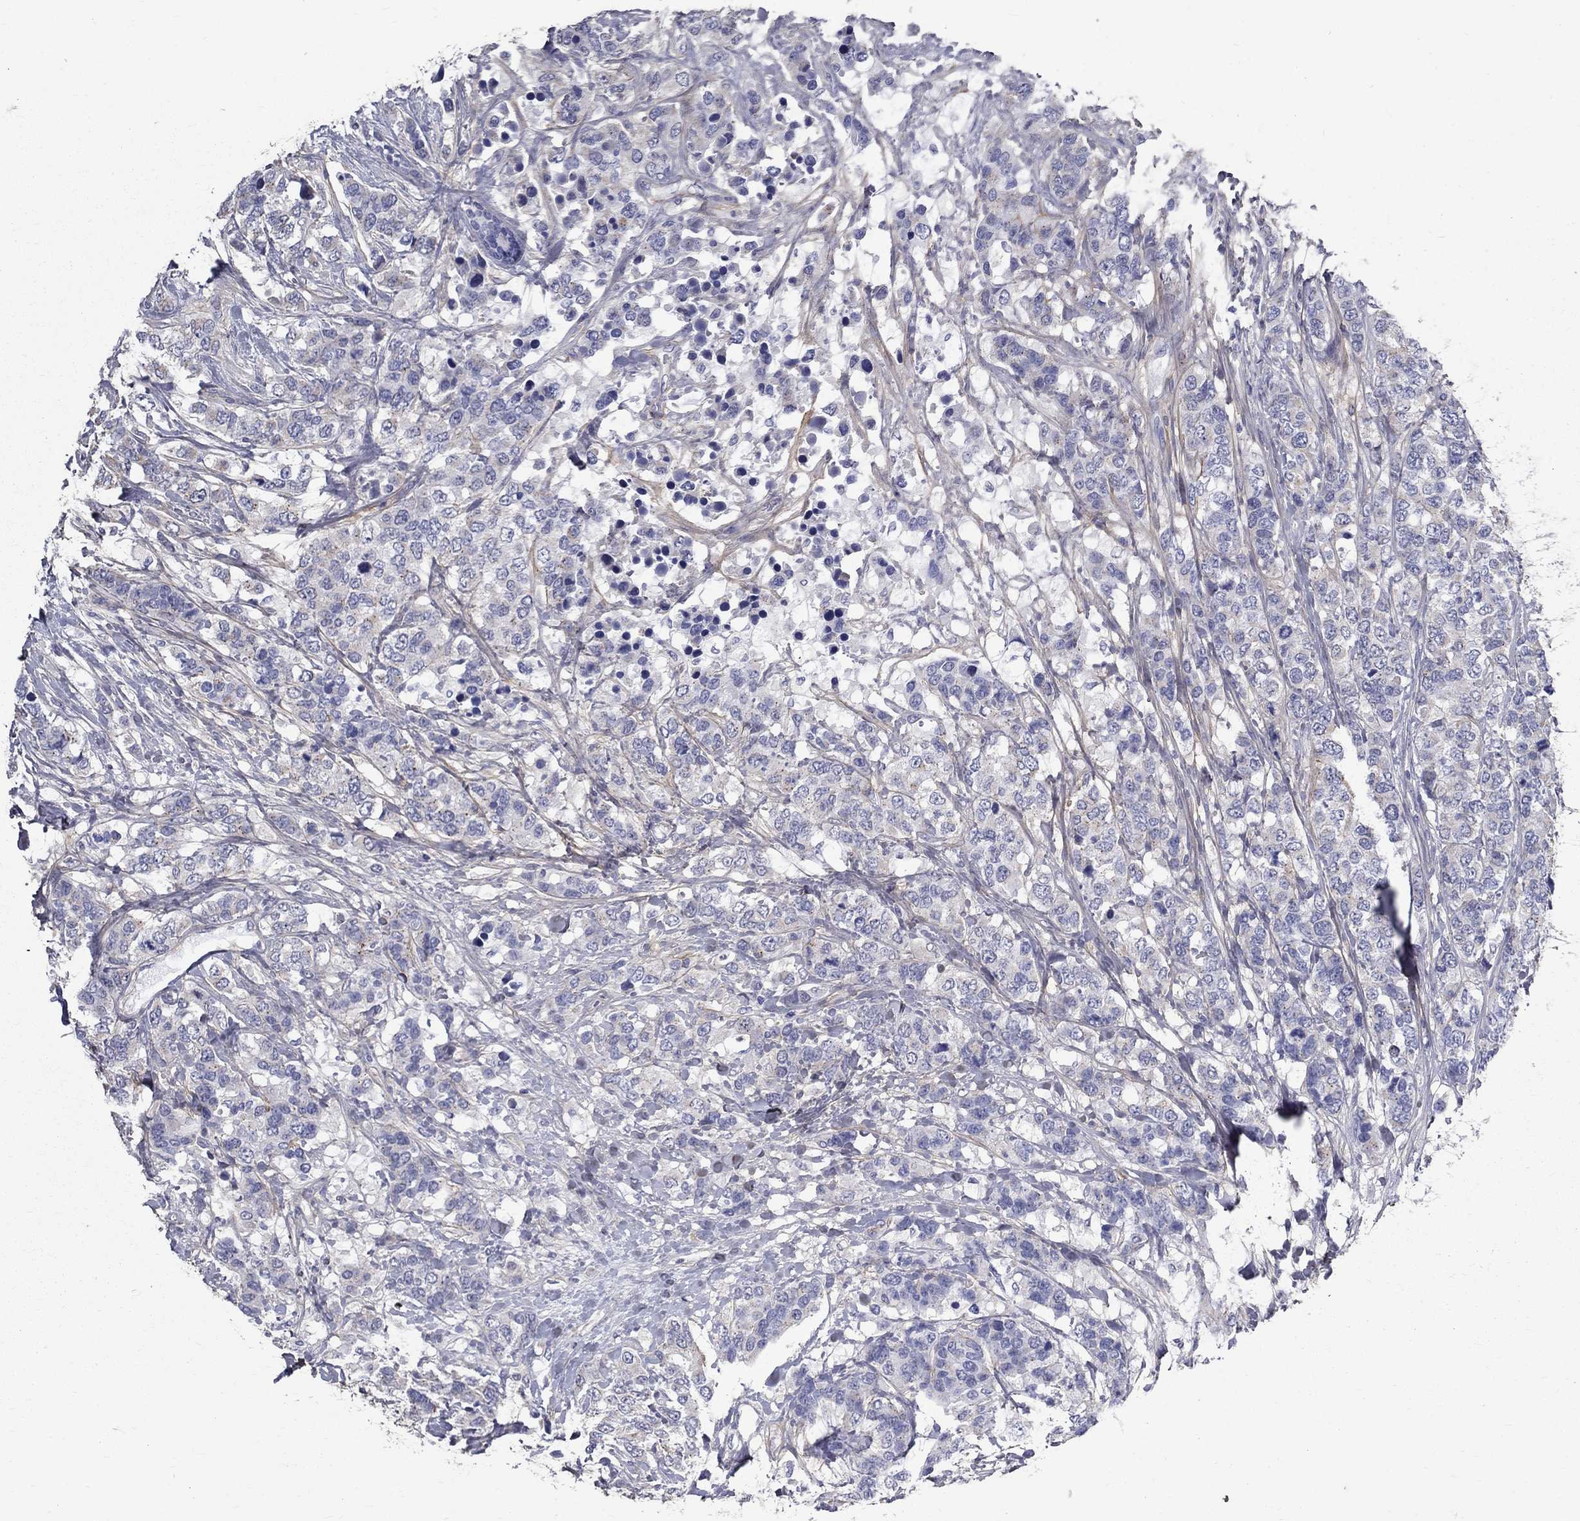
{"staining": {"intensity": "negative", "quantity": "none", "location": "none"}, "tissue": "breast cancer", "cell_type": "Tumor cells", "image_type": "cancer", "snomed": [{"axis": "morphology", "description": "Lobular carcinoma"}, {"axis": "topography", "description": "Breast"}], "caption": "Immunohistochemistry (IHC) histopathology image of neoplastic tissue: human breast cancer (lobular carcinoma) stained with DAB shows no significant protein expression in tumor cells.", "gene": "ANXA10", "patient": {"sex": "female", "age": 59}}